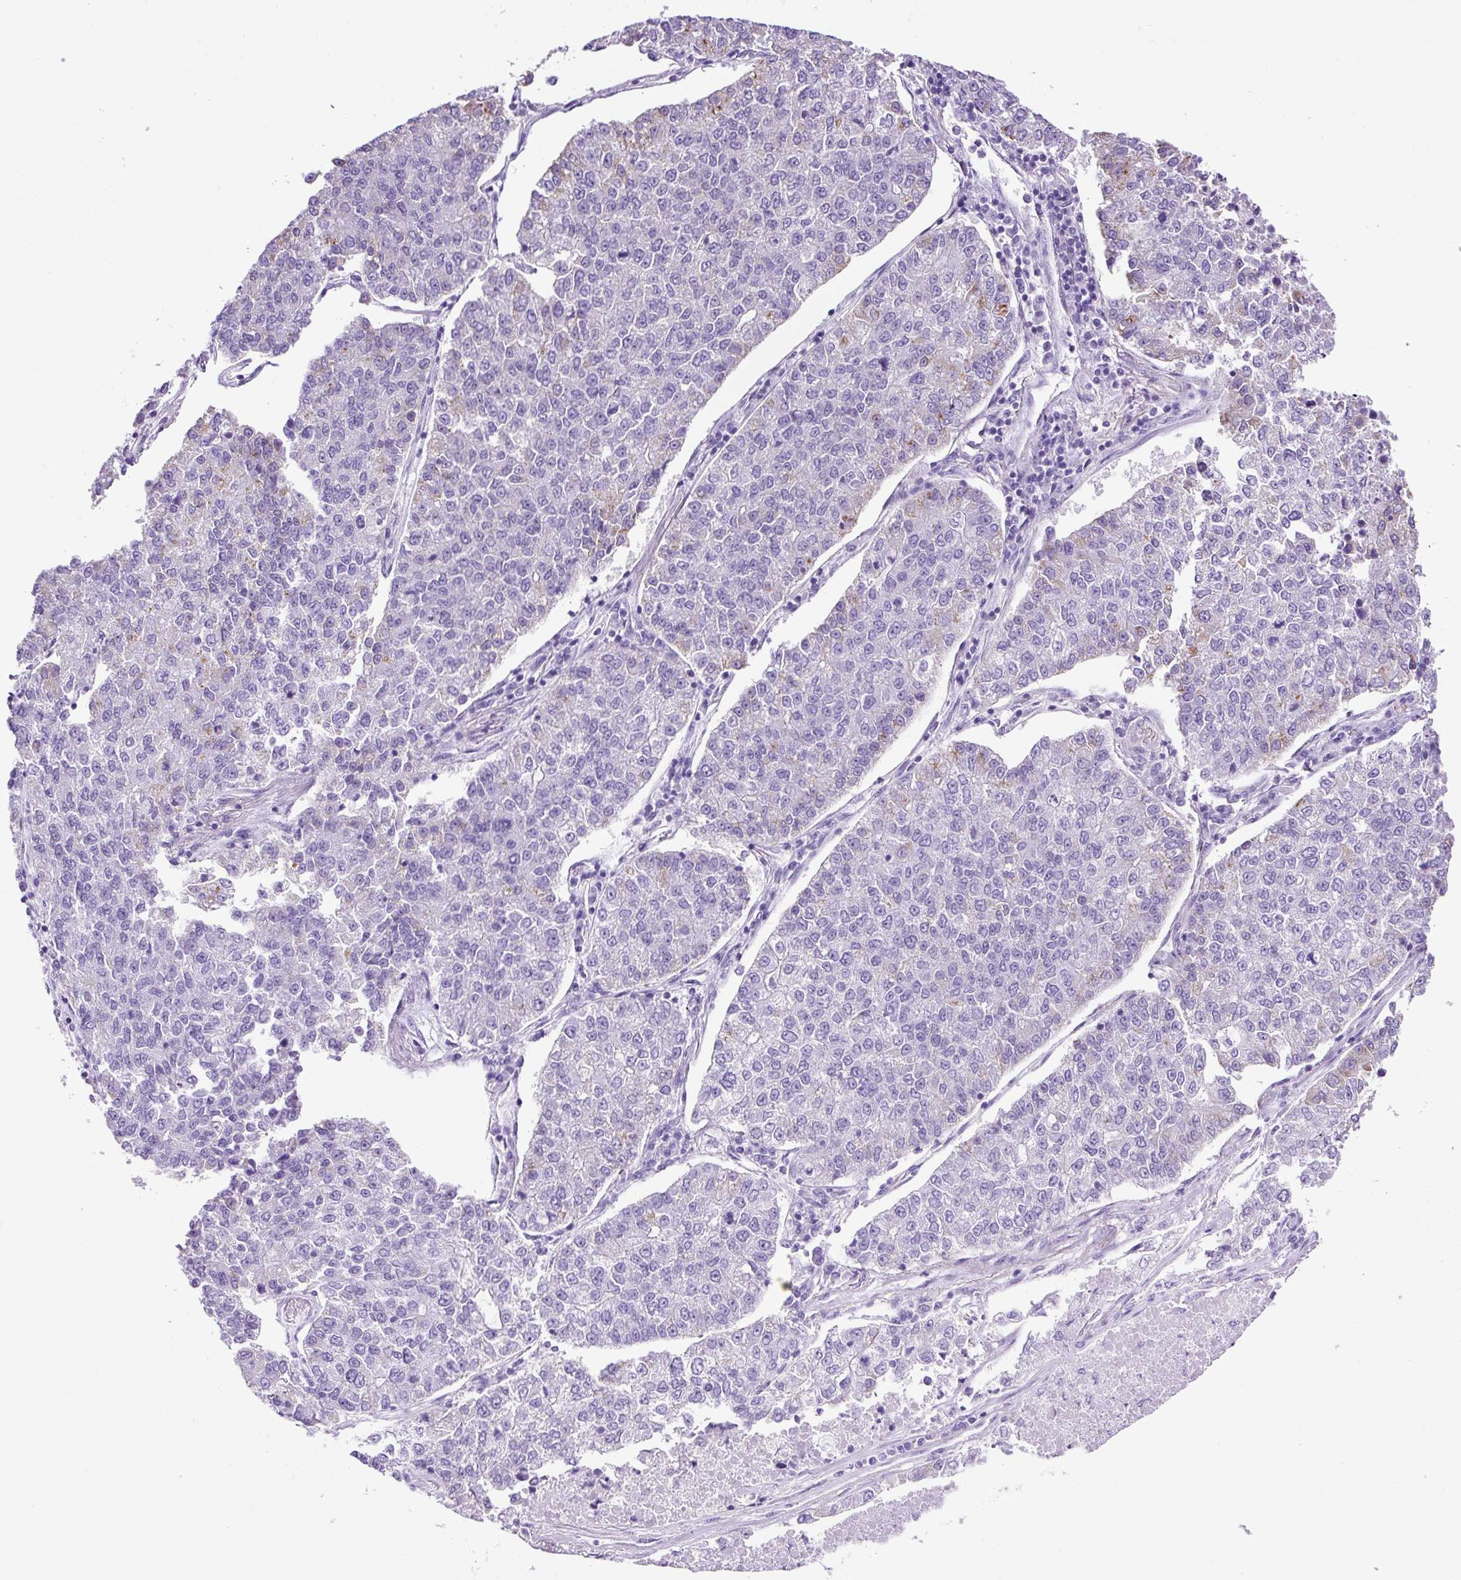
{"staining": {"intensity": "negative", "quantity": "none", "location": "none"}, "tissue": "lung cancer", "cell_type": "Tumor cells", "image_type": "cancer", "snomed": [{"axis": "morphology", "description": "Adenocarcinoma, NOS"}, {"axis": "topography", "description": "Lung"}], "caption": "Immunohistochemistry (IHC) micrograph of human adenocarcinoma (lung) stained for a protein (brown), which displays no staining in tumor cells.", "gene": "PDIA2", "patient": {"sex": "male", "age": 49}}